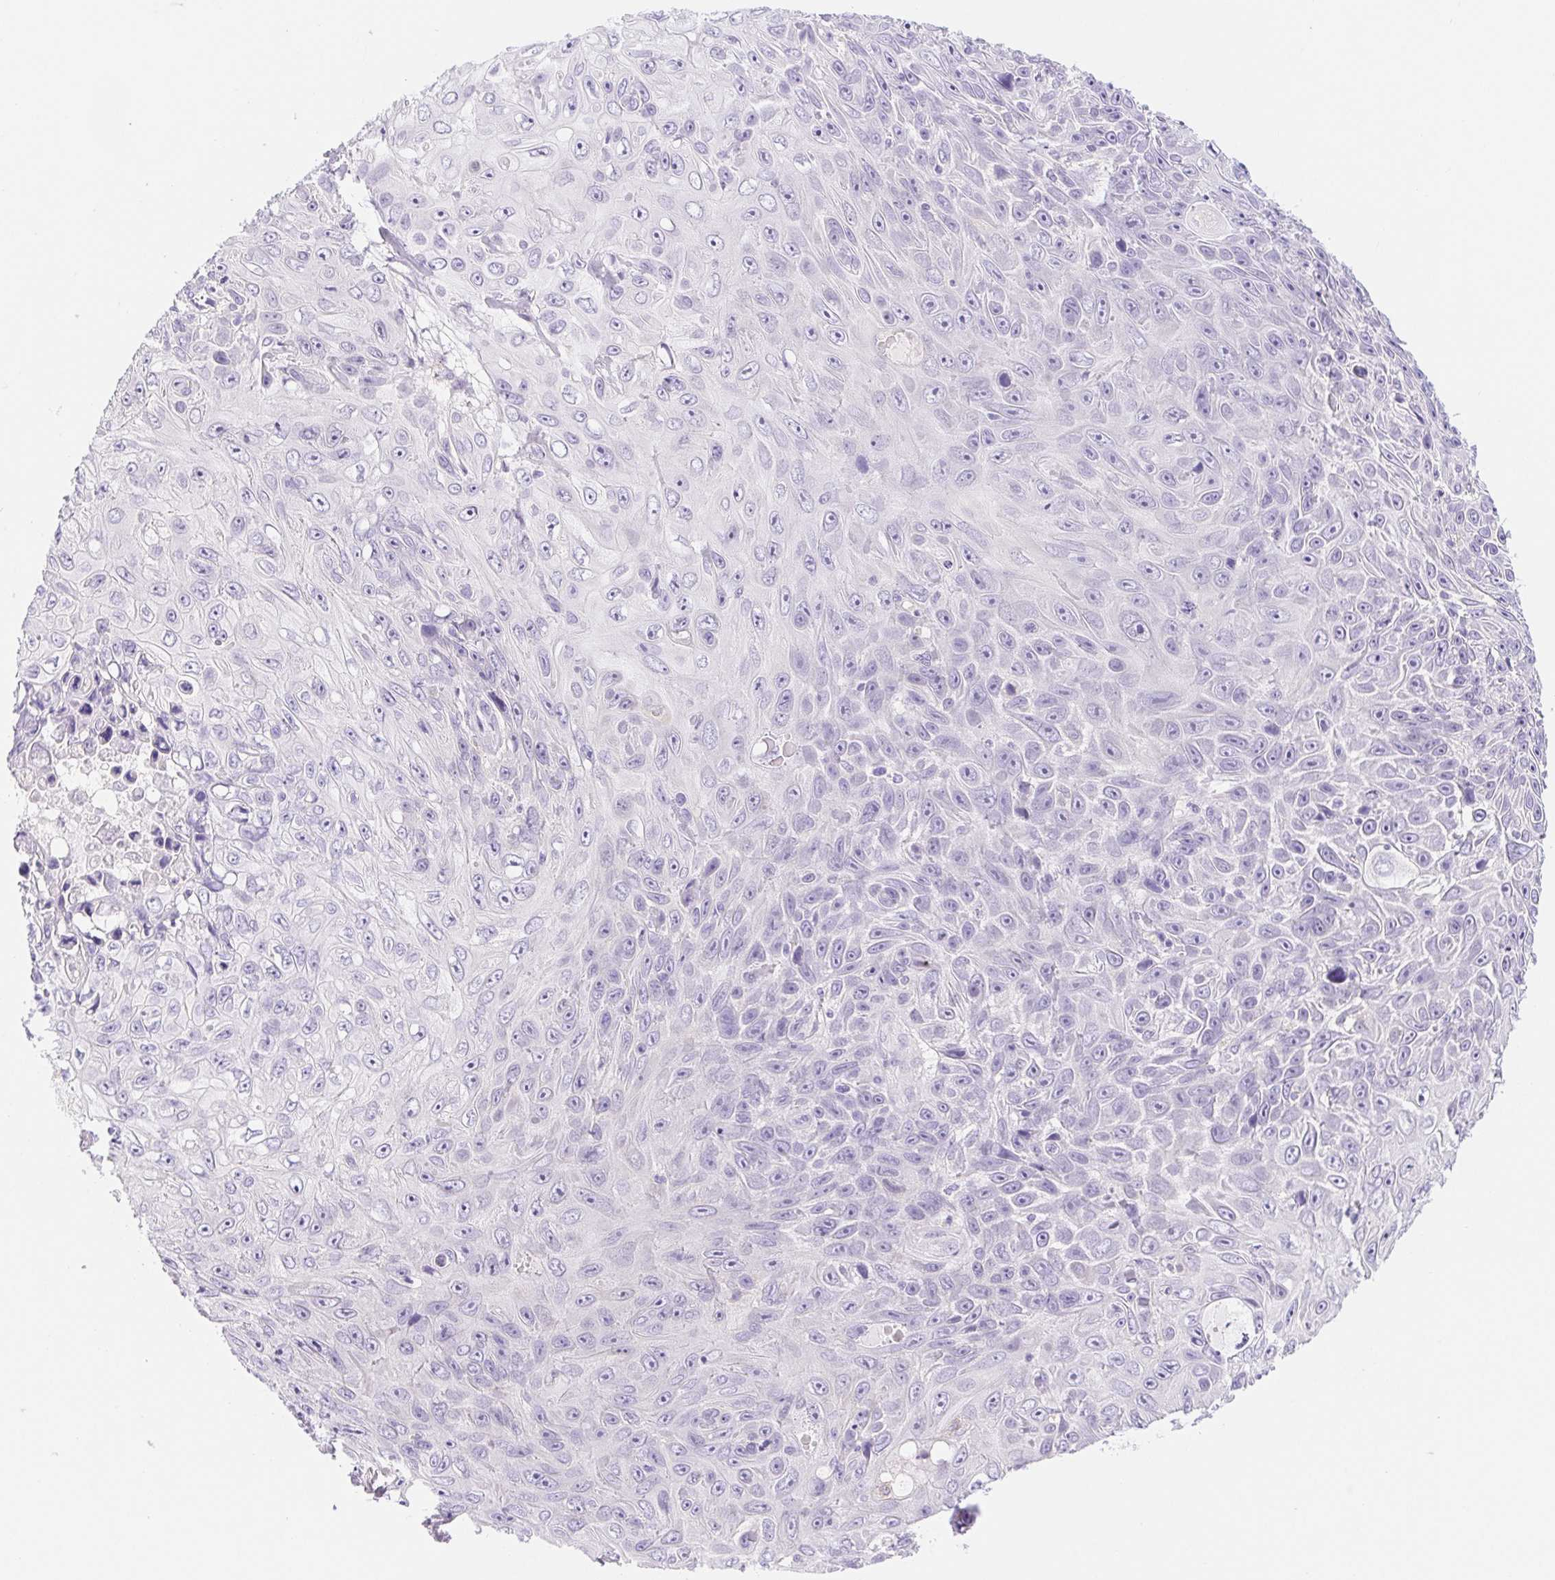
{"staining": {"intensity": "negative", "quantity": "none", "location": "none"}, "tissue": "skin cancer", "cell_type": "Tumor cells", "image_type": "cancer", "snomed": [{"axis": "morphology", "description": "Squamous cell carcinoma, NOS"}, {"axis": "topography", "description": "Skin"}], "caption": "A micrograph of skin cancer (squamous cell carcinoma) stained for a protein exhibits no brown staining in tumor cells.", "gene": "DYNC2LI1", "patient": {"sex": "male", "age": 82}}